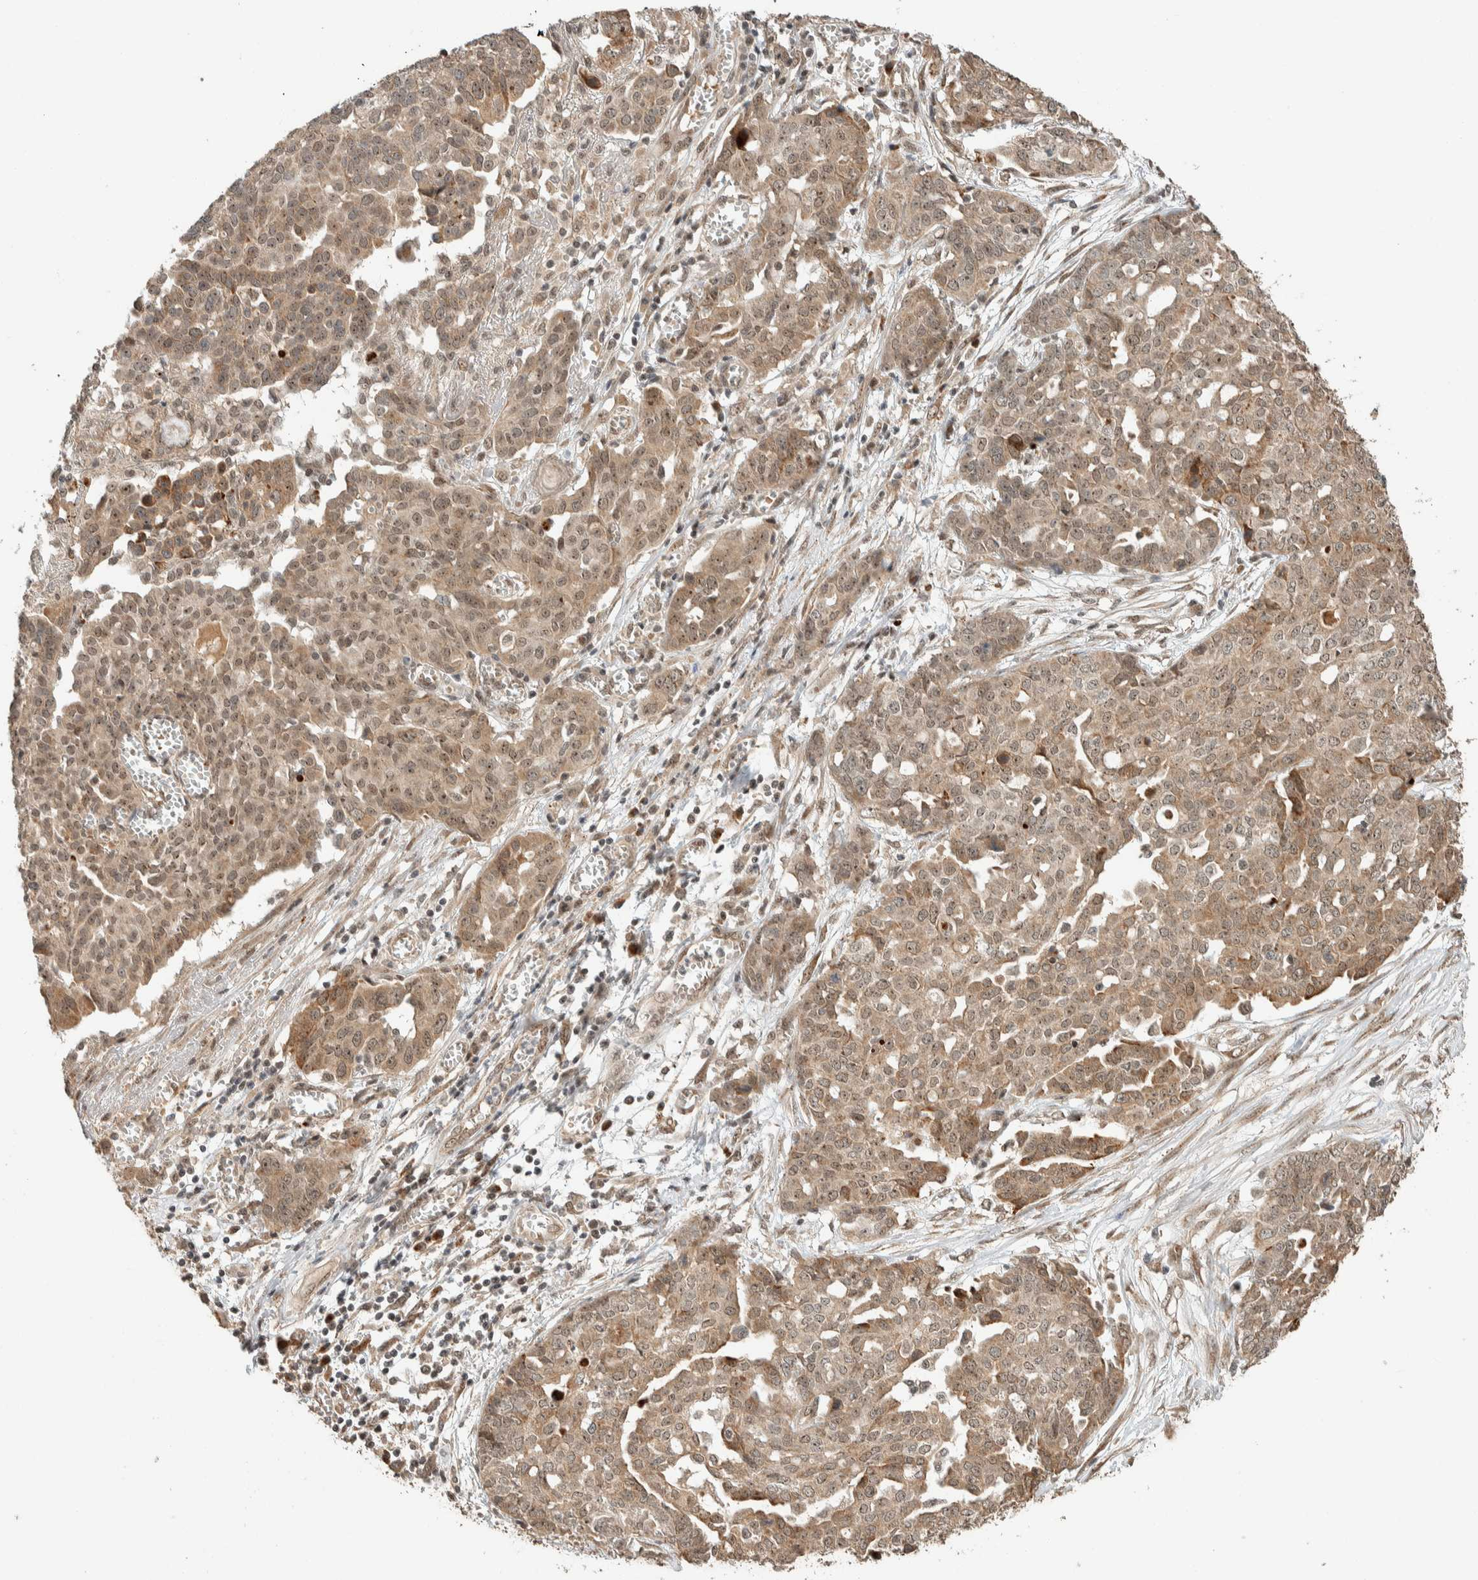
{"staining": {"intensity": "moderate", "quantity": ">75%", "location": "cytoplasmic/membranous,nuclear"}, "tissue": "ovarian cancer", "cell_type": "Tumor cells", "image_type": "cancer", "snomed": [{"axis": "morphology", "description": "Cystadenocarcinoma, serous, NOS"}, {"axis": "topography", "description": "Soft tissue"}, {"axis": "topography", "description": "Ovary"}], "caption": "This is a histology image of immunohistochemistry (IHC) staining of ovarian serous cystadenocarcinoma, which shows moderate positivity in the cytoplasmic/membranous and nuclear of tumor cells.", "gene": "ZBTB2", "patient": {"sex": "female", "age": 57}}